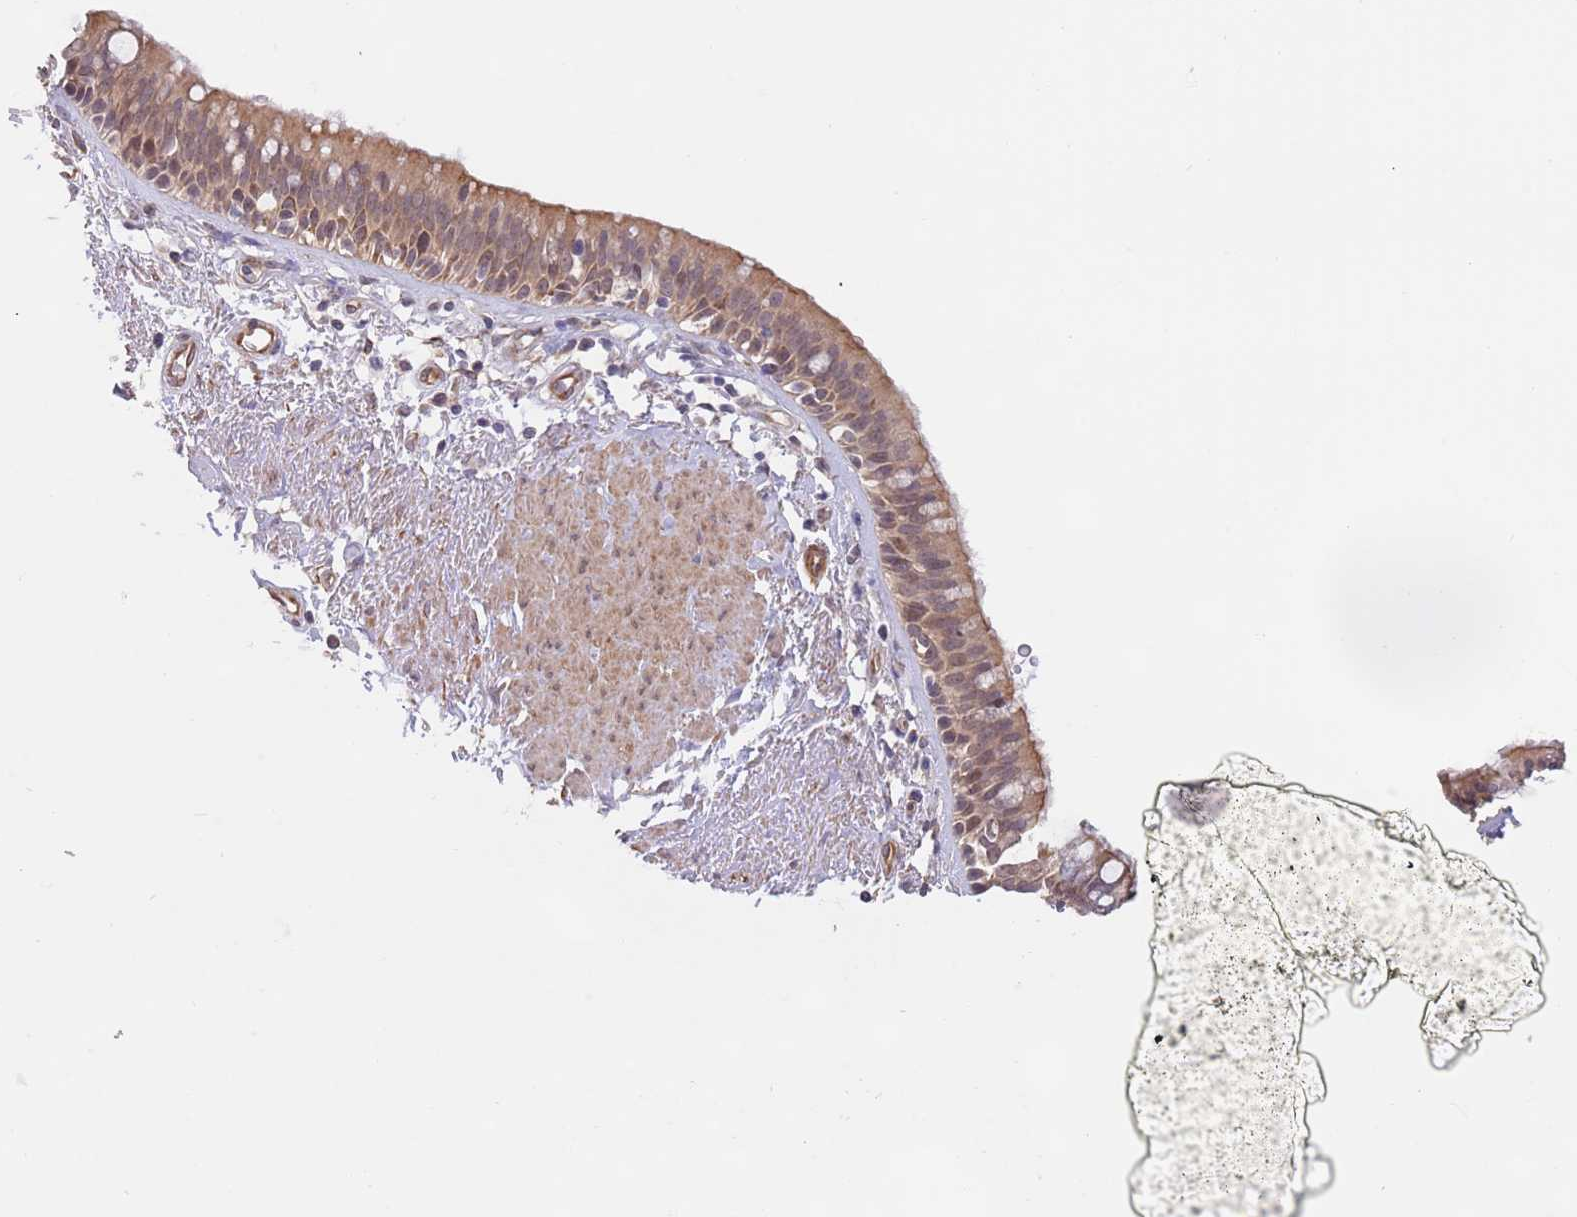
{"staining": {"intensity": "moderate", "quantity": ">75%", "location": "cytoplasmic/membranous"}, "tissue": "bronchus", "cell_type": "Respiratory epithelial cells", "image_type": "normal", "snomed": [{"axis": "morphology", "description": "Normal tissue, NOS"}, {"axis": "morphology", "description": "Neoplasm, uncertain whether benign or malignant"}, {"axis": "topography", "description": "Bronchus"}, {"axis": "topography", "description": "Lung"}], "caption": "This photomicrograph demonstrates benign bronchus stained with immunohistochemistry (IHC) to label a protein in brown. The cytoplasmic/membranous of respiratory epithelial cells show moderate positivity for the protein. Nuclei are counter-stained blue.", "gene": "UQCC3", "patient": {"sex": "male", "age": 55}}